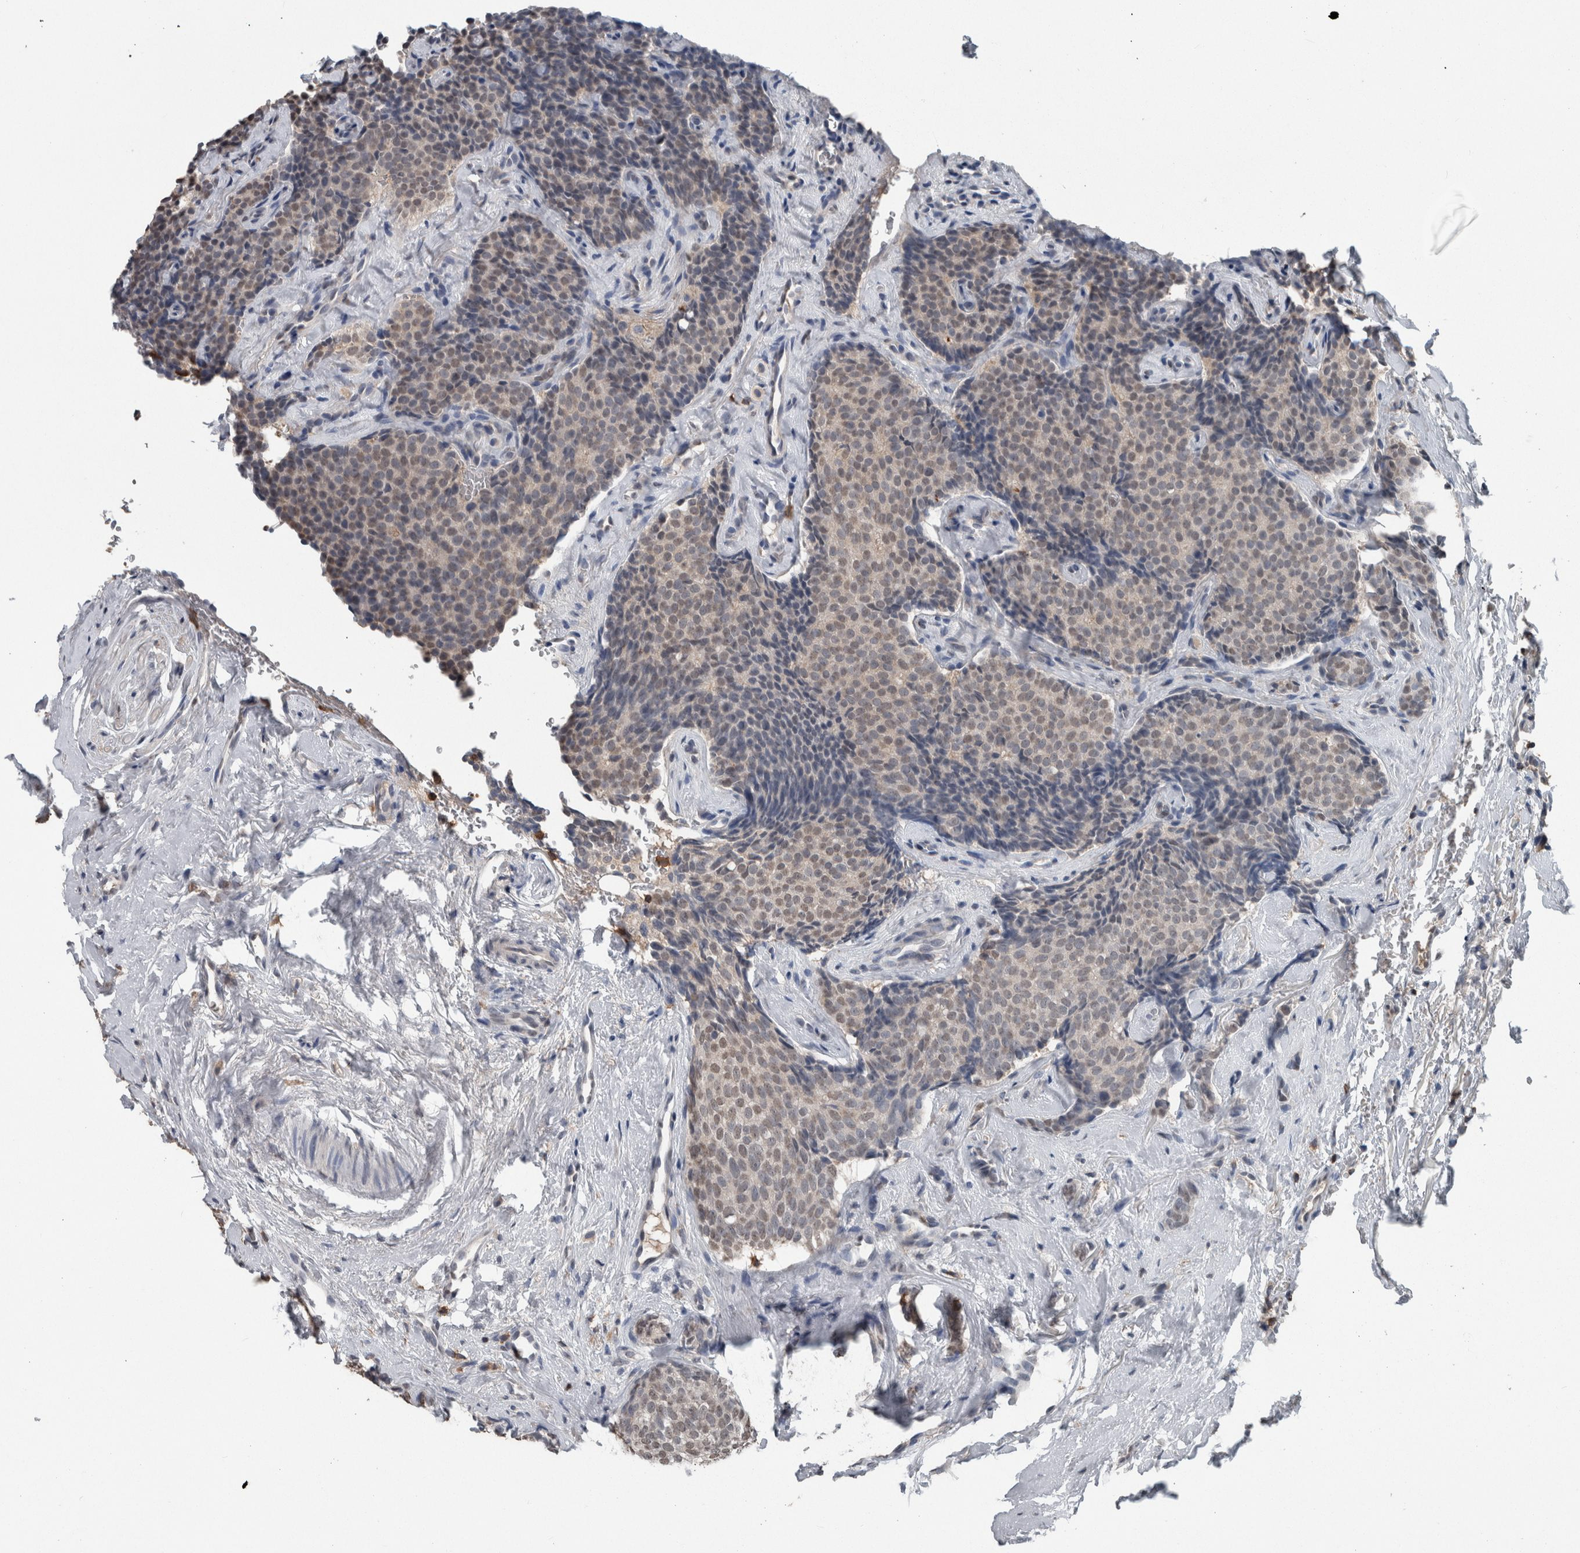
{"staining": {"intensity": "weak", "quantity": ">75%", "location": "nuclear"}, "tissue": "breast cancer", "cell_type": "Tumor cells", "image_type": "cancer", "snomed": [{"axis": "morphology", "description": "Lobular carcinoma"}, {"axis": "topography", "description": "Skin"}, {"axis": "topography", "description": "Breast"}], "caption": "Breast lobular carcinoma stained with a protein marker exhibits weak staining in tumor cells.", "gene": "MAFF", "patient": {"sex": "female", "age": 46}}